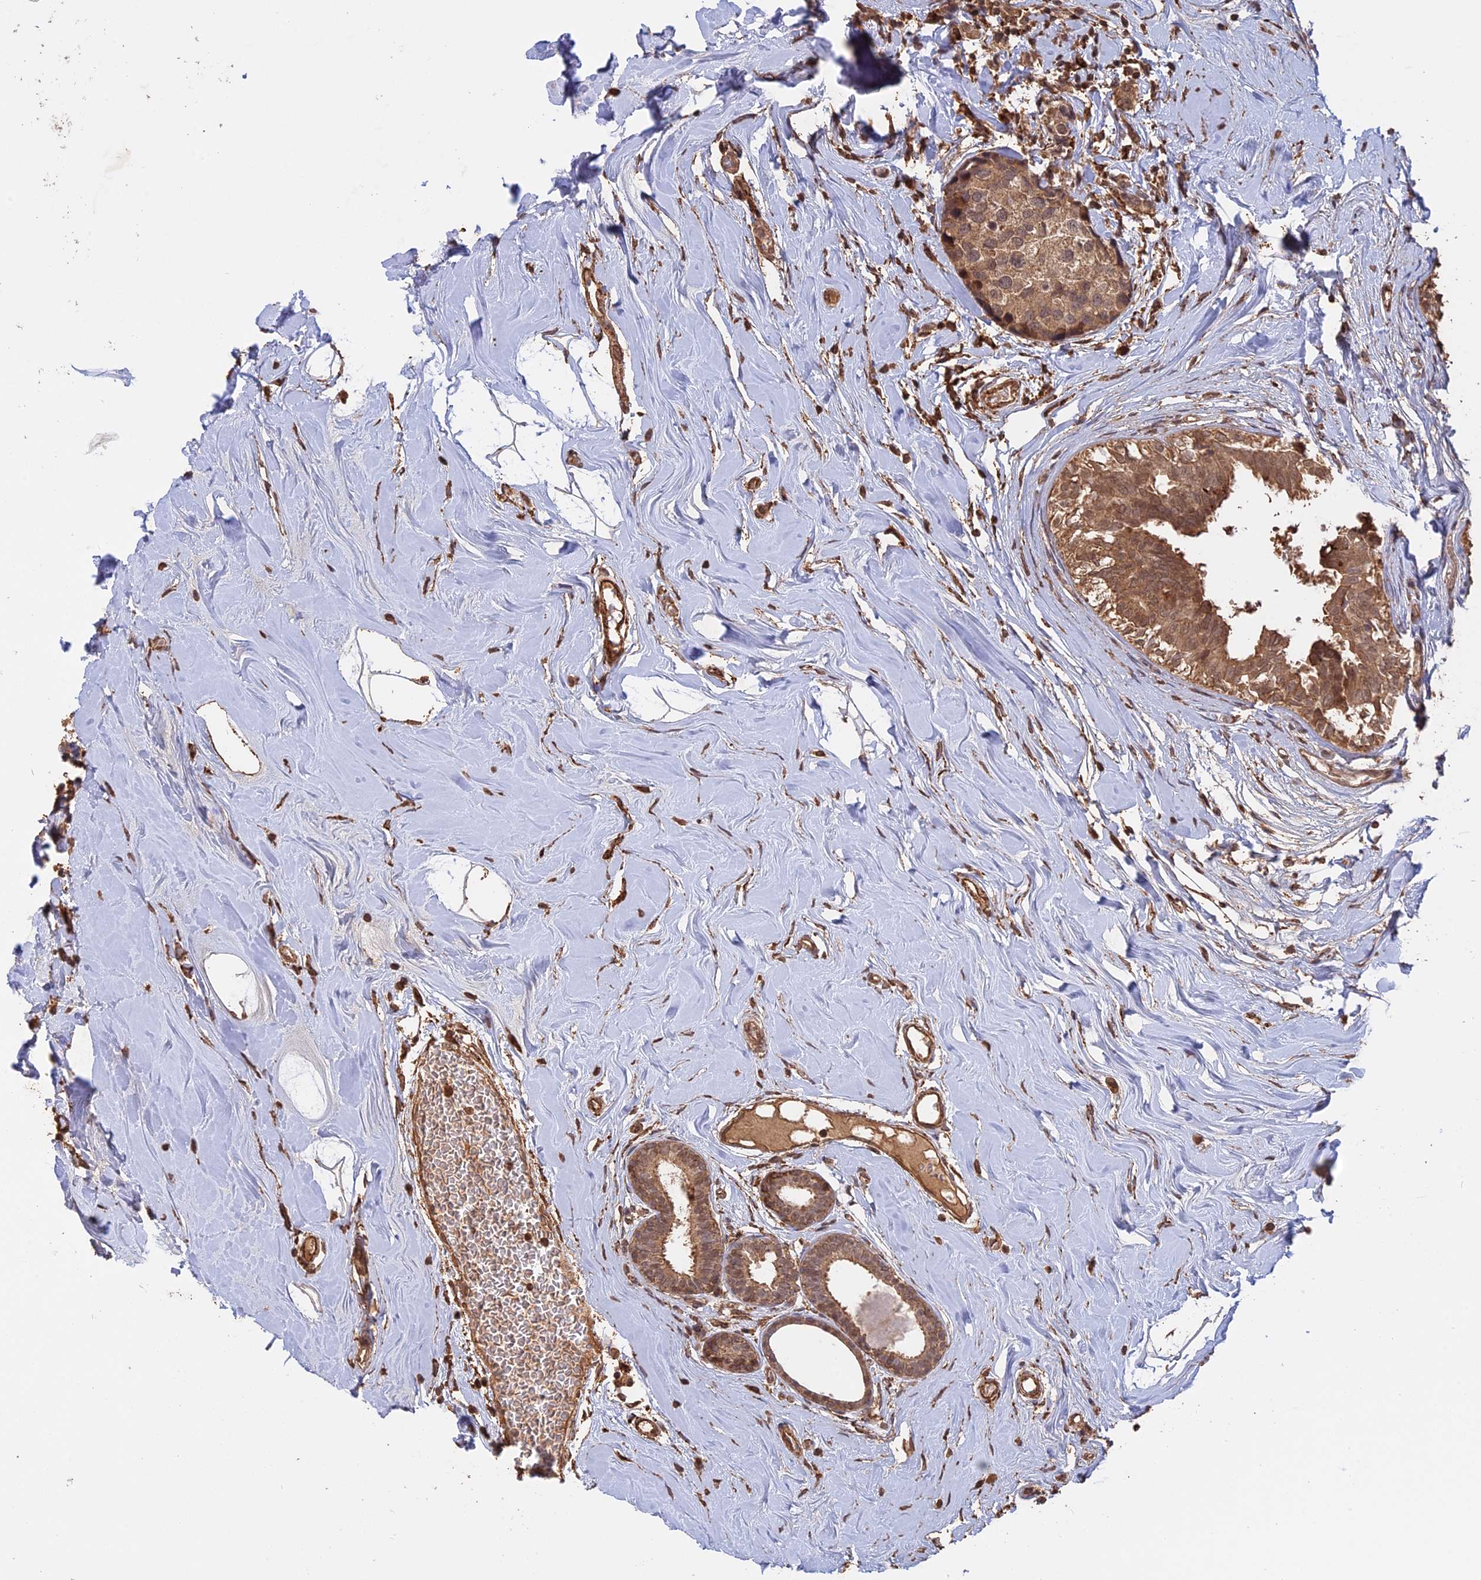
{"staining": {"intensity": "moderate", "quantity": ">75%", "location": "cytoplasmic/membranous,nuclear"}, "tissue": "breast cancer", "cell_type": "Tumor cells", "image_type": "cancer", "snomed": [{"axis": "morphology", "description": "Lobular carcinoma"}, {"axis": "topography", "description": "Breast"}], "caption": "Approximately >75% of tumor cells in breast cancer (lobular carcinoma) show moderate cytoplasmic/membranous and nuclear protein staining as visualized by brown immunohistochemical staining.", "gene": "FAM210B", "patient": {"sex": "female", "age": 59}}